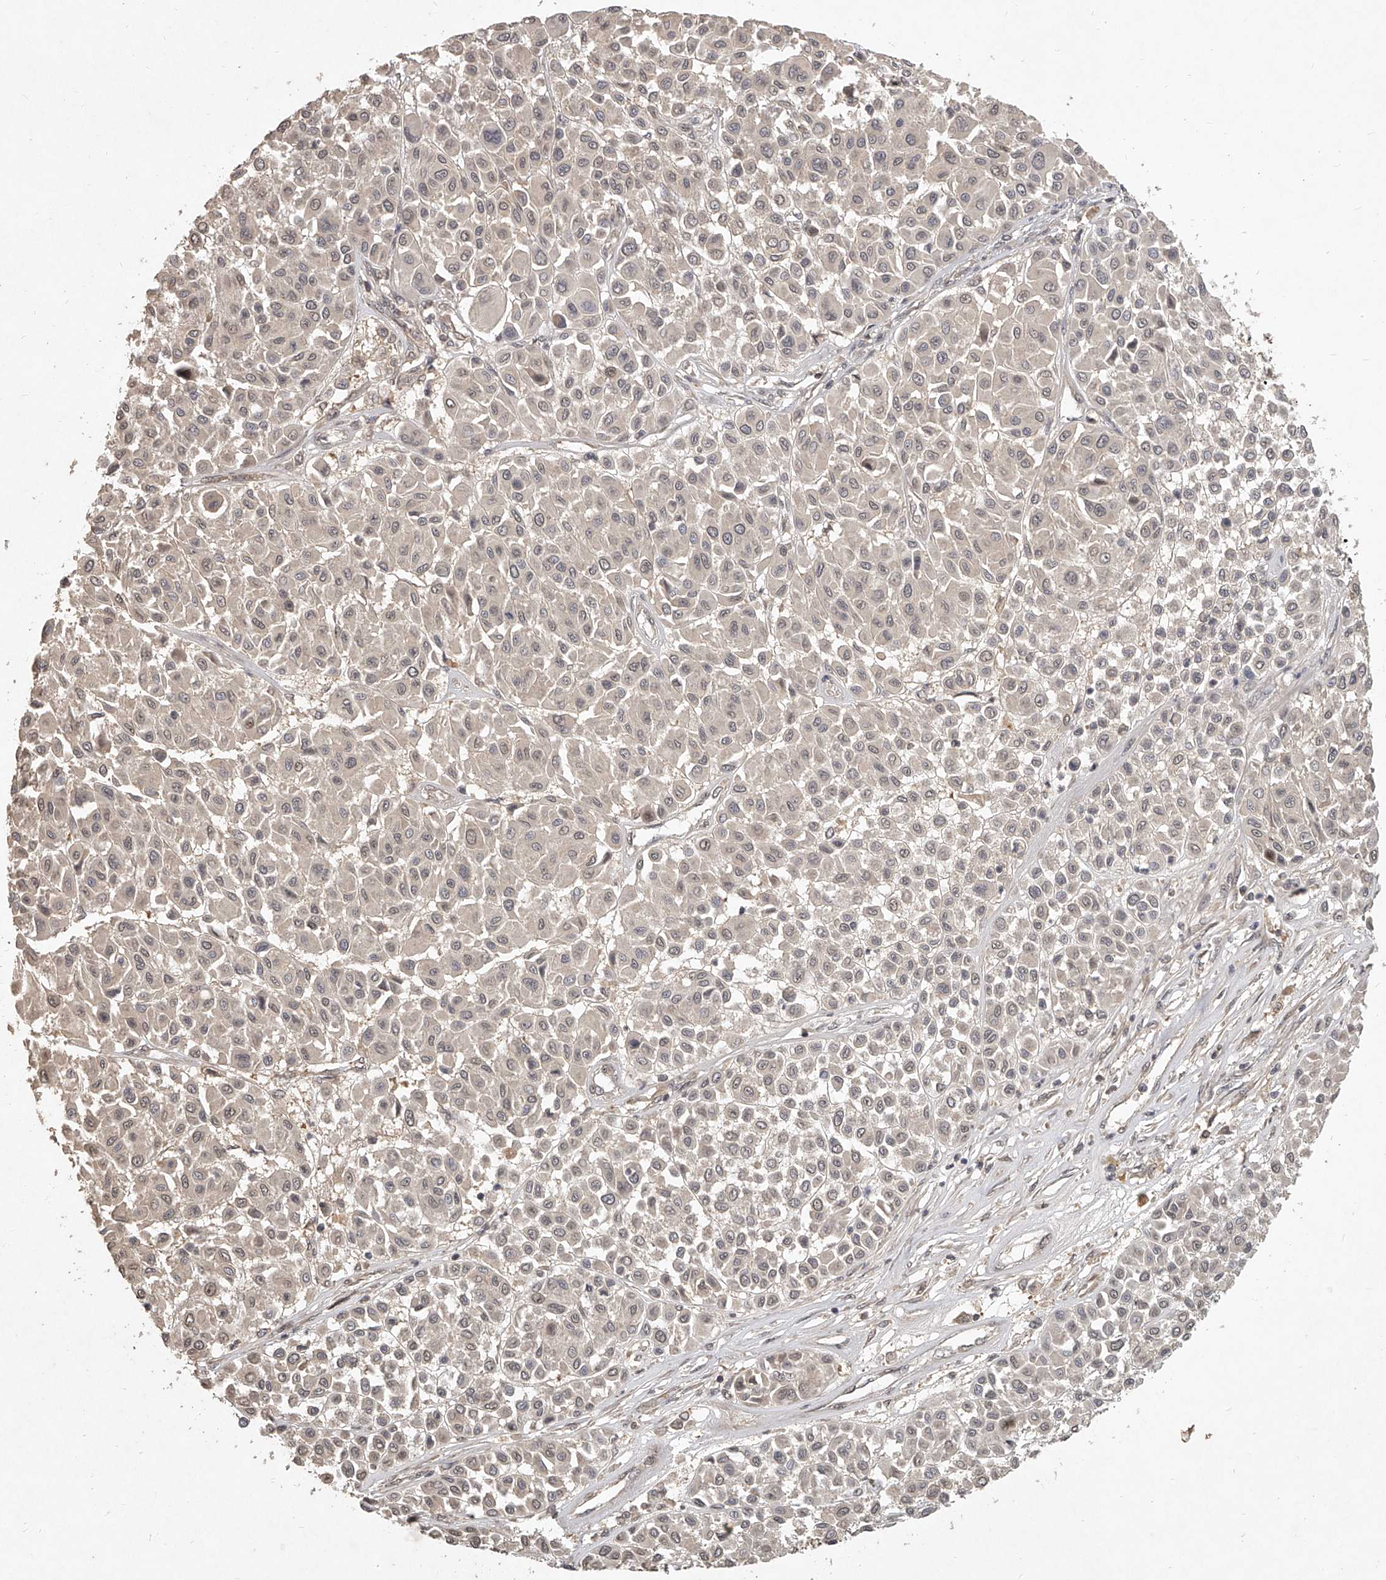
{"staining": {"intensity": "weak", "quantity": "<25%", "location": "cytoplasmic/membranous,nuclear"}, "tissue": "melanoma", "cell_type": "Tumor cells", "image_type": "cancer", "snomed": [{"axis": "morphology", "description": "Malignant melanoma, Metastatic site"}, {"axis": "topography", "description": "Soft tissue"}], "caption": "DAB (3,3'-diaminobenzidine) immunohistochemical staining of melanoma reveals no significant expression in tumor cells. (DAB IHC with hematoxylin counter stain).", "gene": "SLC37A1", "patient": {"sex": "male", "age": 41}}